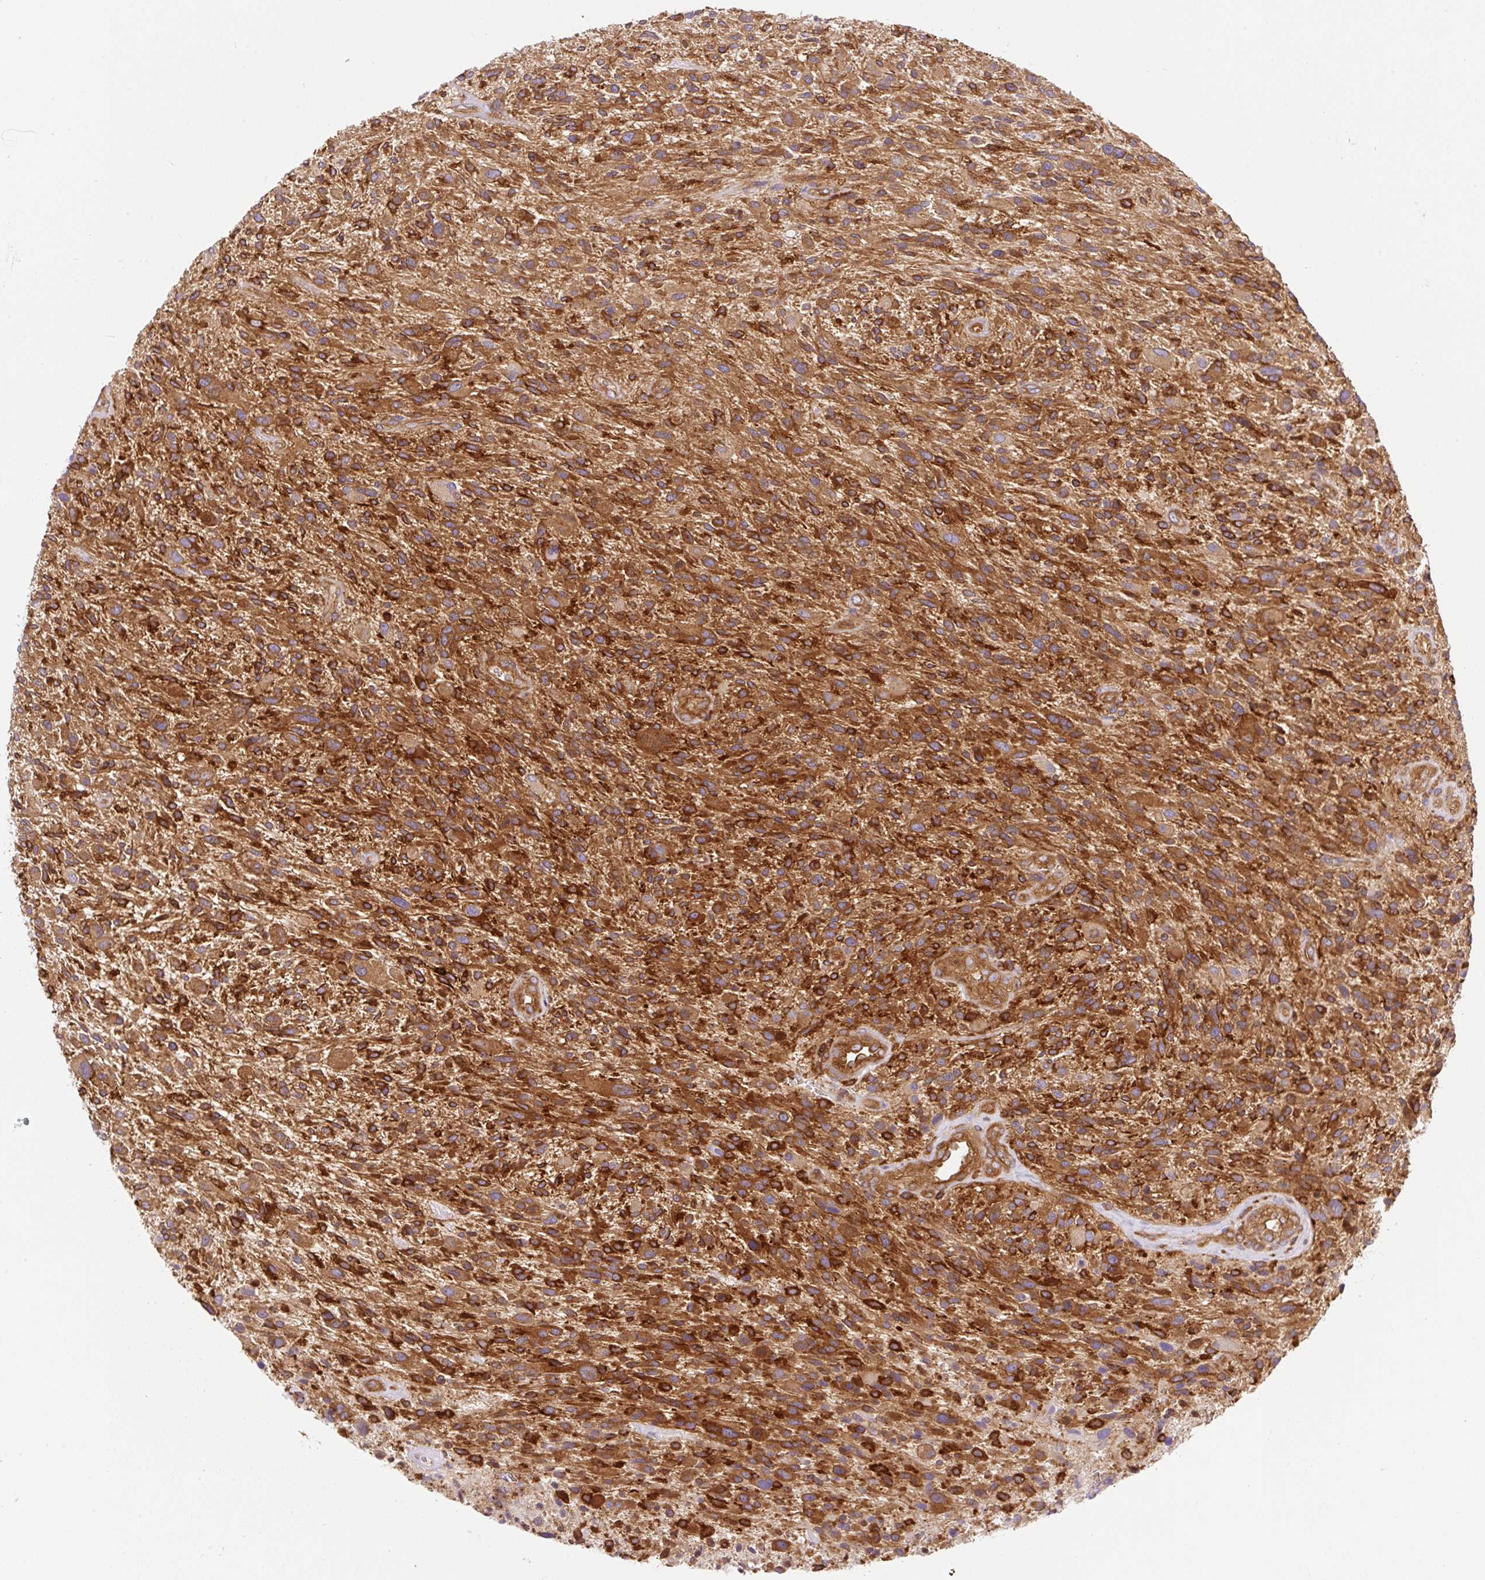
{"staining": {"intensity": "strong", "quantity": ">75%", "location": "cytoplasmic/membranous"}, "tissue": "glioma", "cell_type": "Tumor cells", "image_type": "cancer", "snomed": [{"axis": "morphology", "description": "Glioma, malignant, High grade"}, {"axis": "topography", "description": "Brain"}], "caption": "A high-resolution micrograph shows immunohistochemistry (IHC) staining of malignant high-grade glioma, which reveals strong cytoplasmic/membranous expression in about >75% of tumor cells. Nuclei are stained in blue.", "gene": "DNM2", "patient": {"sex": "male", "age": 47}}